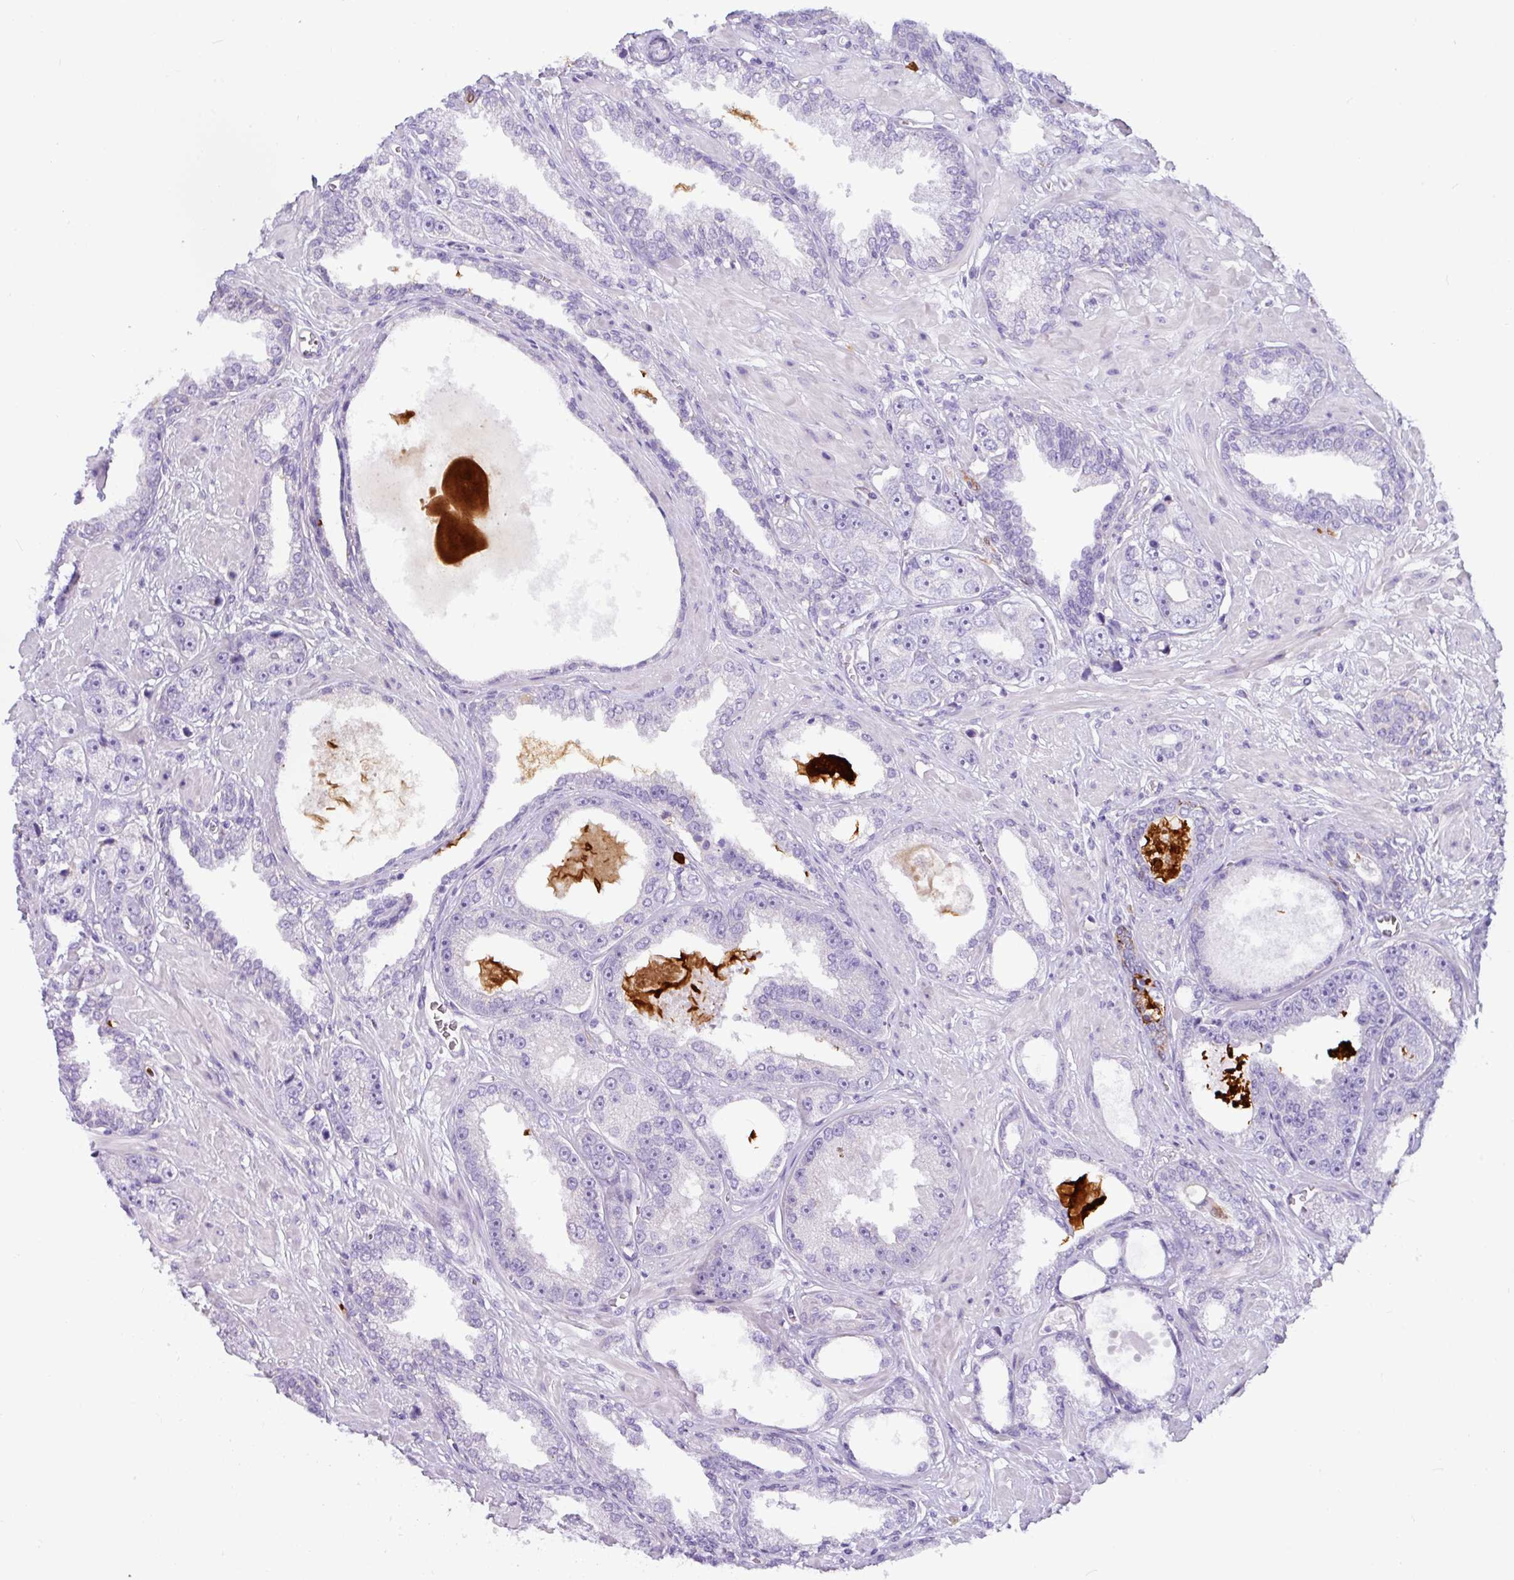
{"staining": {"intensity": "negative", "quantity": "none", "location": "none"}, "tissue": "prostate cancer", "cell_type": "Tumor cells", "image_type": "cancer", "snomed": [{"axis": "morphology", "description": "Adenocarcinoma, High grade"}, {"axis": "topography", "description": "Prostate"}], "caption": "An IHC image of prostate cancer is shown. There is no staining in tumor cells of prostate cancer. (DAB IHC, high magnification).", "gene": "SH2D3C", "patient": {"sex": "male", "age": 71}}